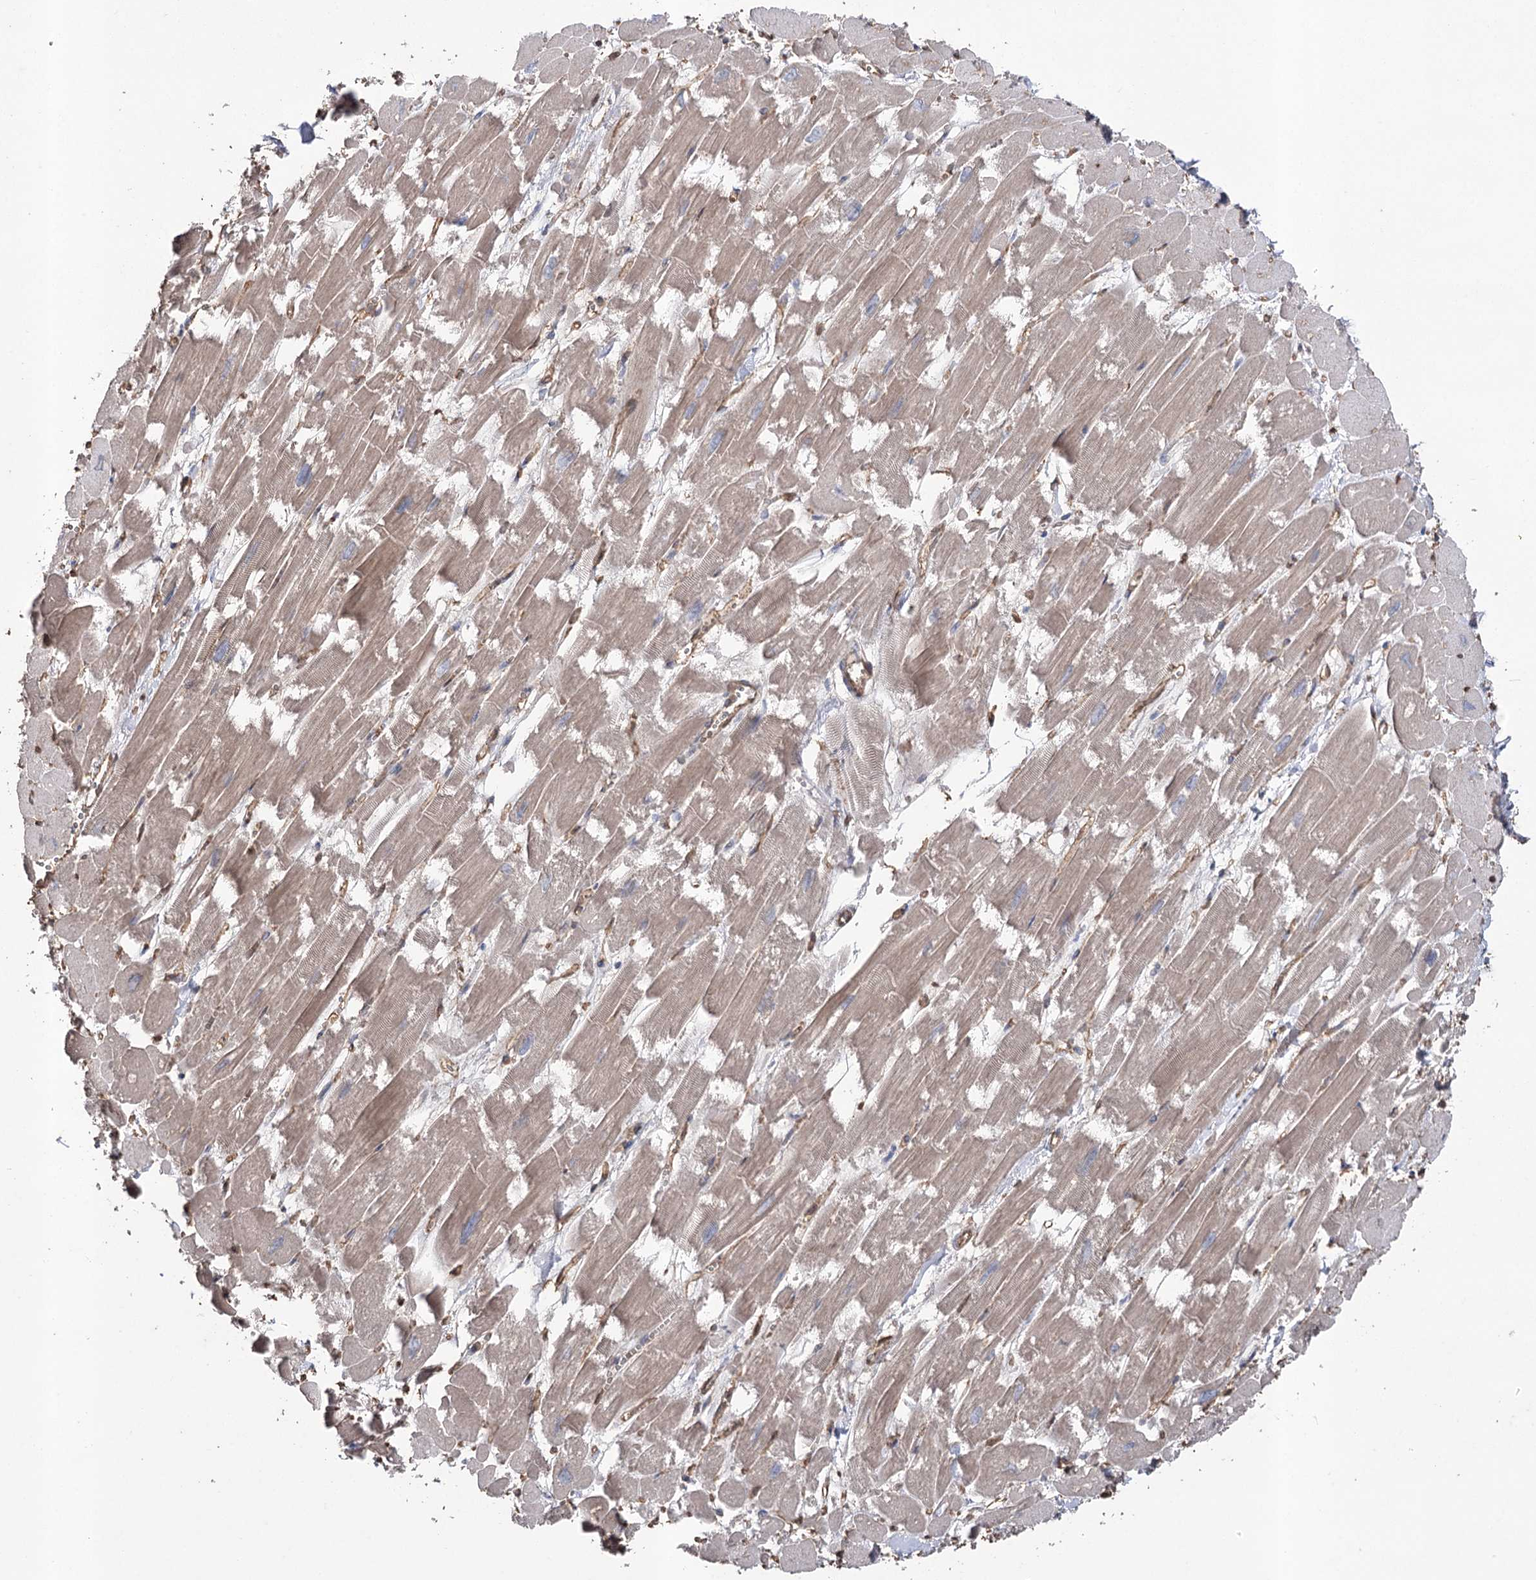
{"staining": {"intensity": "weak", "quantity": "<25%", "location": "cytoplasmic/membranous"}, "tissue": "heart muscle", "cell_type": "Cardiomyocytes", "image_type": "normal", "snomed": [{"axis": "morphology", "description": "Normal tissue, NOS"}, {"axis": "topography", "description": "Heart"}], "caption": "High magnification brightfield microscopy of normal heart muscle stained with DAB (brown) and counterstained with hematoxylin (blue): cardiomyocytes show no significant staining.", "gene": "FAM13B", "patient": {"sex": "male", "age": 54}}